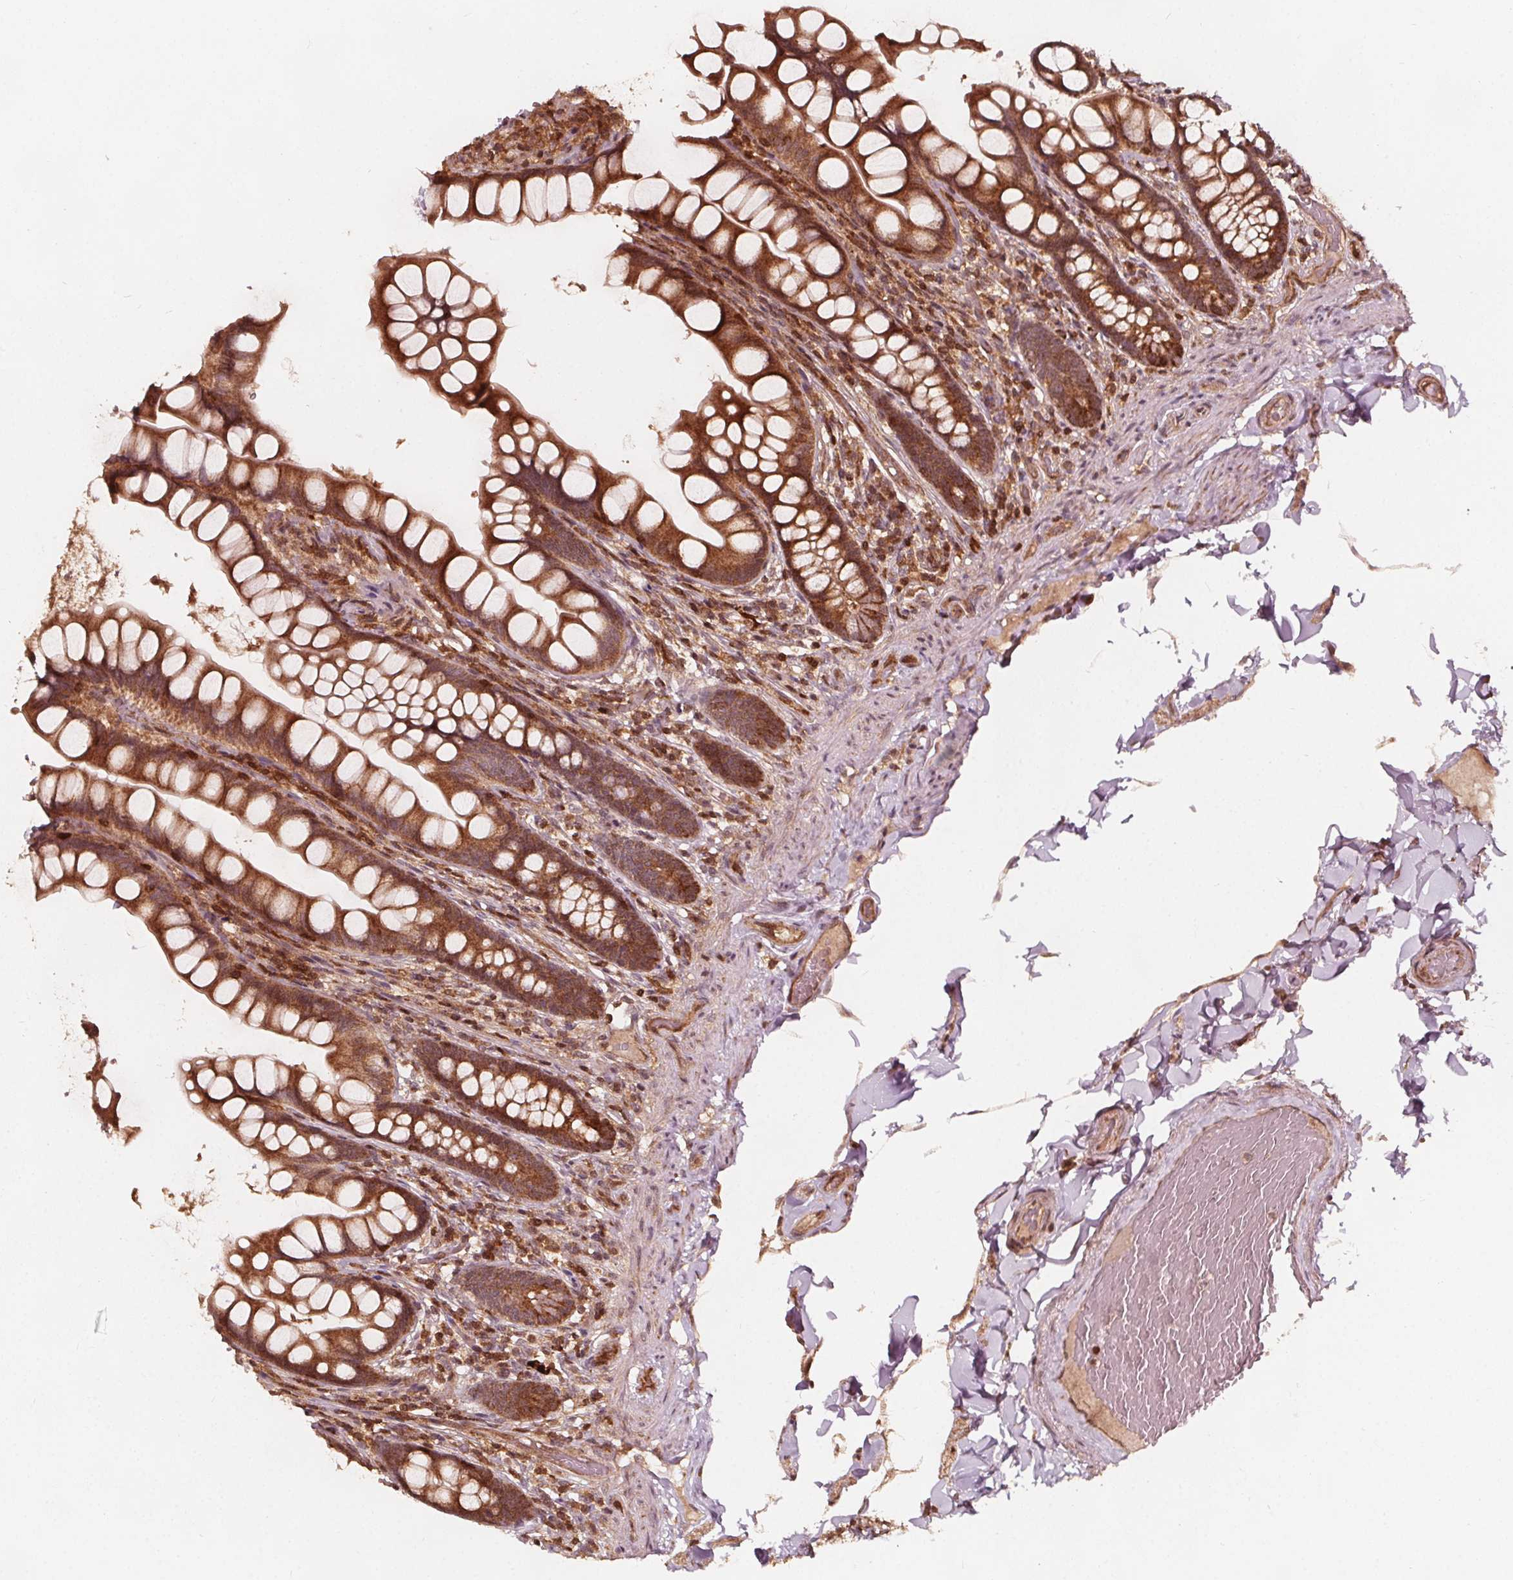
{"staining": {"intensity": "strong", "quantity": ">75%", "location": "cytoplasmic/membranous"}, "tissue": "small intestine", "cell_type": "Glandular cells", "image_type": "normal", "snomed": [{"axis": "morphology", "description": "Normal tissue, NOS"}, {"axis": "topography", "description": "Small intestine"}], "caption": "A brown stain labels strong cytoplasmic/membranous expression of a protein in glandular cells of benign human small intestine. The protein of interest is shown in brown color, while the nuclei are stained blue.", "gene": "AIP", "patient": {"sex": "male", "age": 70}}